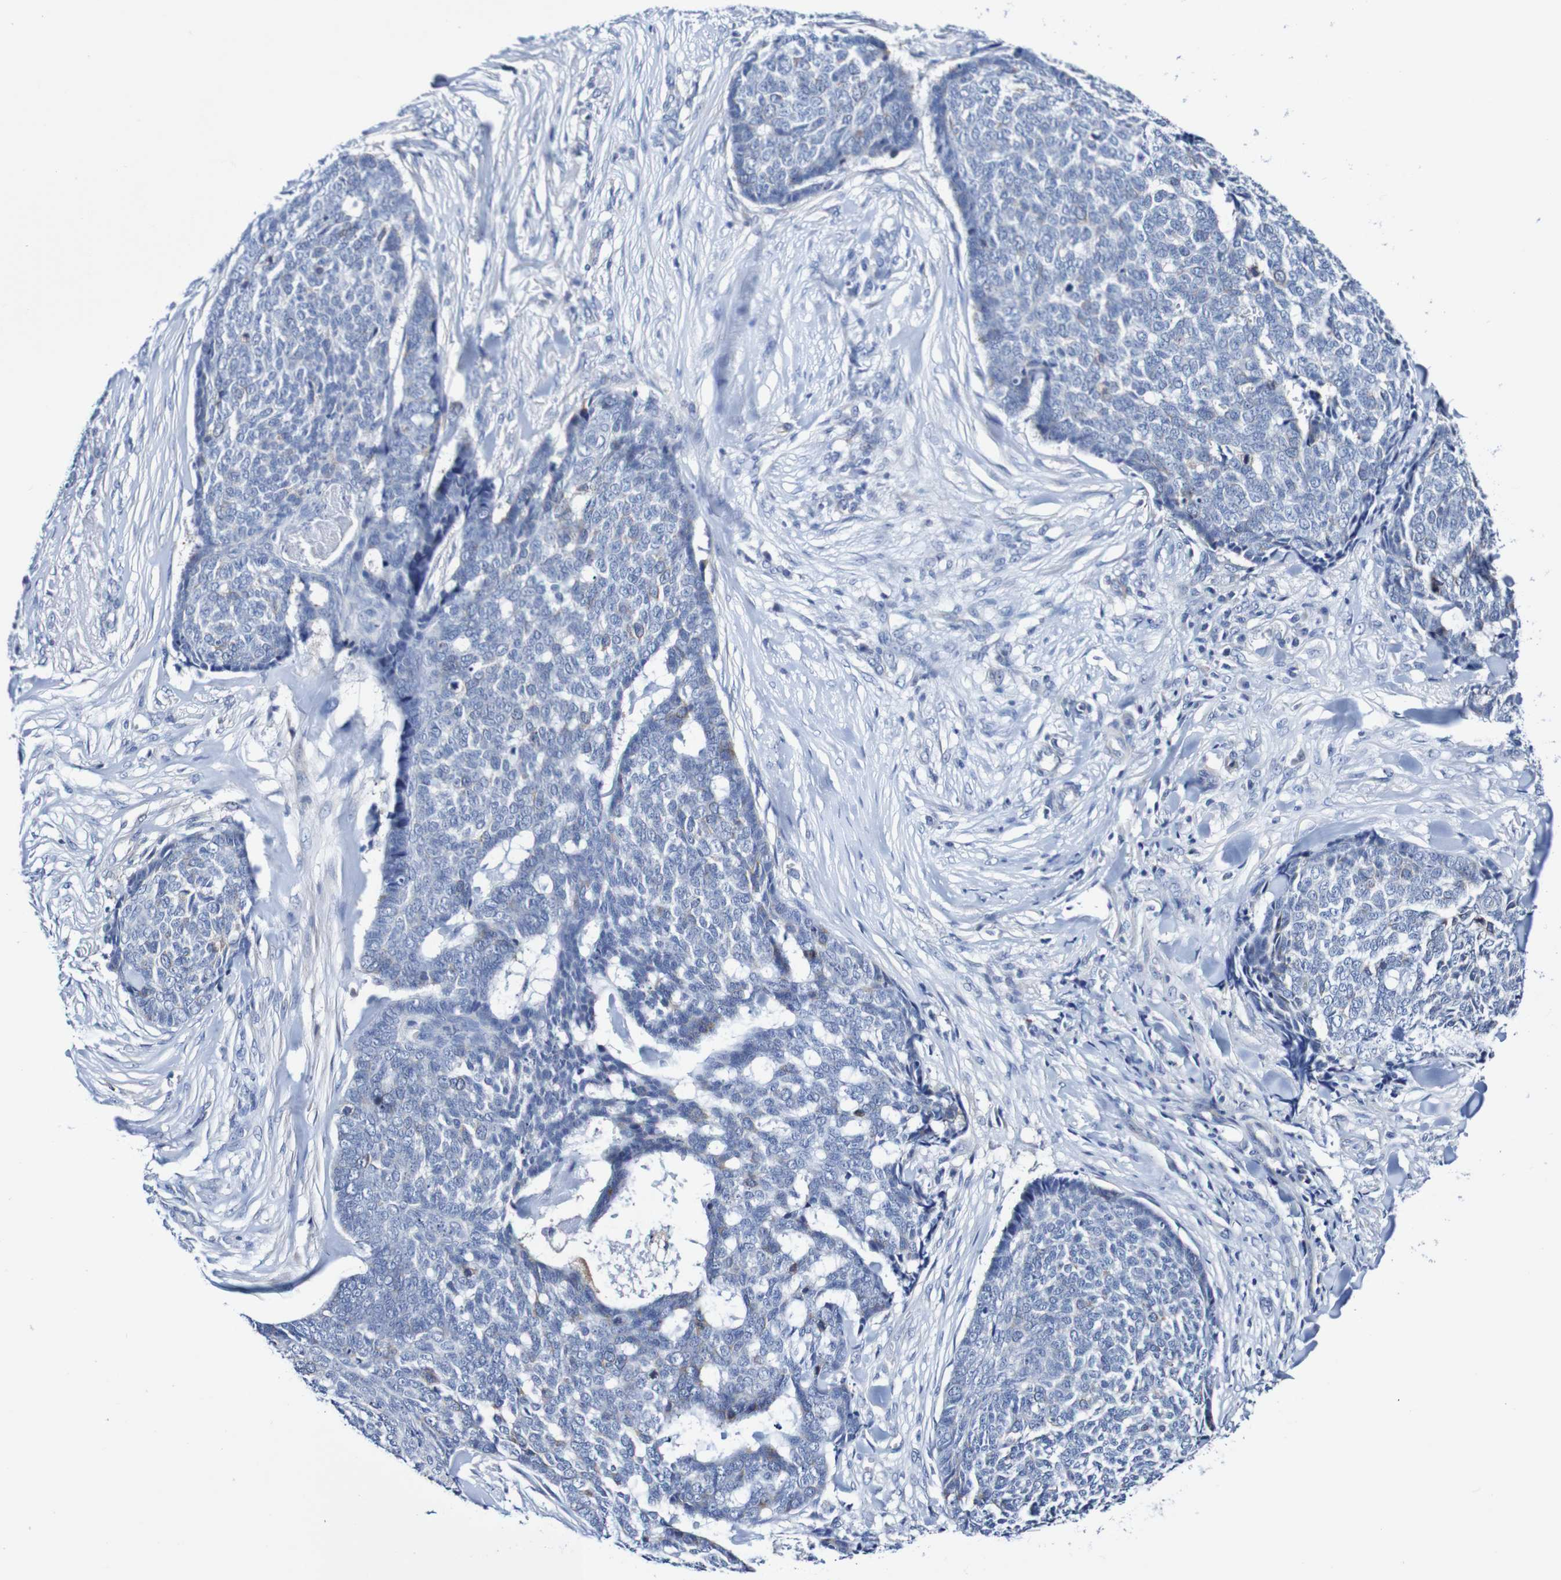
{"staining": {"intensity": "negative", "quantity": "none", "location": "none"}, "tissue": "skin cancer", "cell_type": "Tumor cells", "image_type": "cancer", "snomed": [{"axis": "morphology", "description": "Basal cell carcinoma"}, {"axis": "topography", "description": "Skin"}], "caption": "Tumor cells are negative for brown protein staining in skin basal cell carcinoma.", "gene": "ACVR1C", "patient": {"sex": "male", "age": 84}}